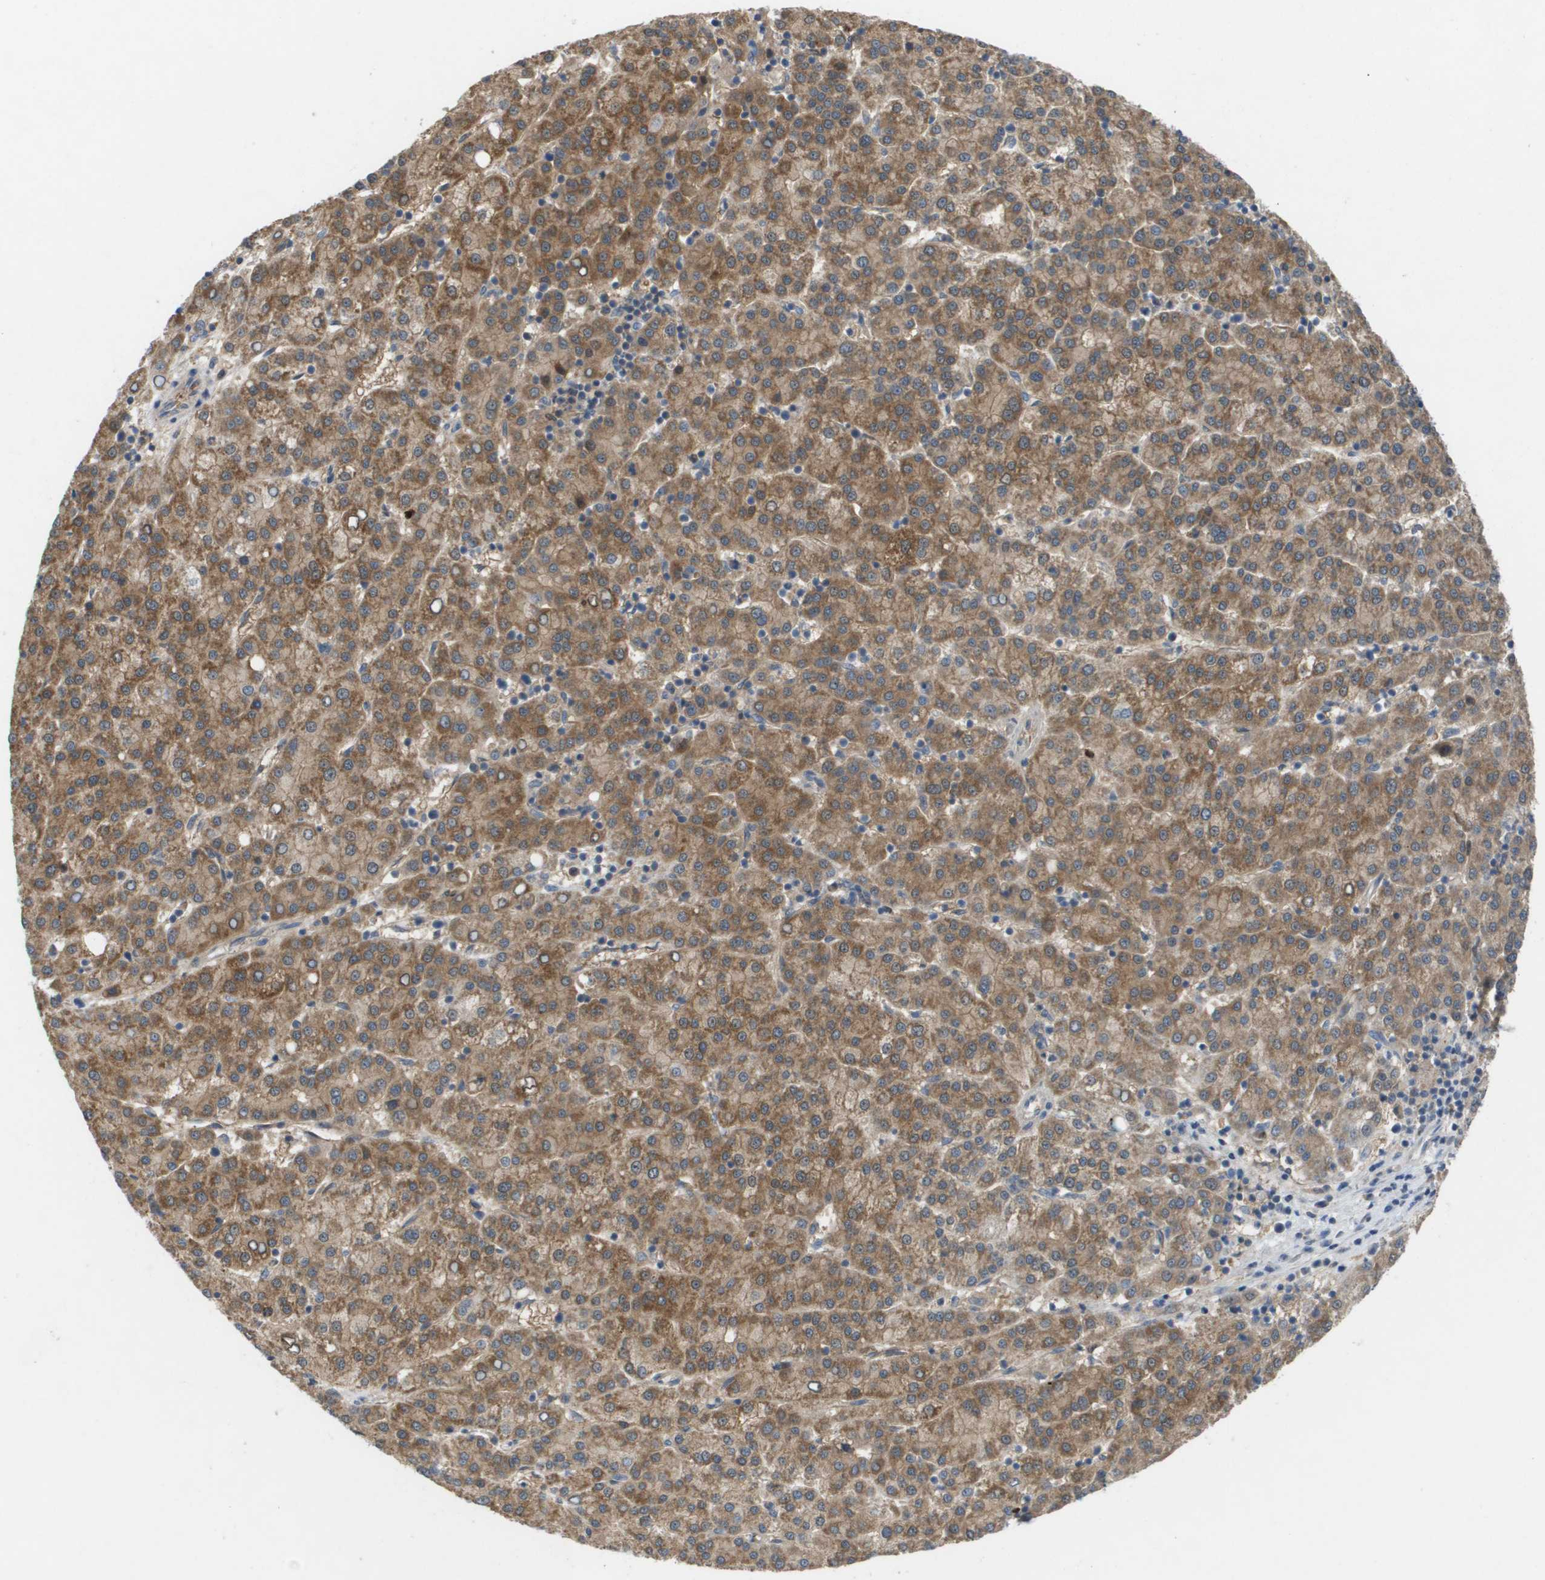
{"staining": {"intensity": "moderate", "quantity": ">75%", "location": "cytoplasmic/membranous"}, "tissue": "liver cancer", "cell_type": "Tumor cells", "image_type": "cancer", "snomed": [{"axis": "morphology", "description": "Carcinoma, Hepatocellular, NOS"}, {"axis": "topography", "description": "Liver"}], "caption": "Liver cancer (hepatocellular carcinoma) tissue displays moderate cytoplasmic/membranous positivity in approximately >75% of tumor cells, visualized by immunohistochemistry. (IHC, brightfield microscopy, high magnification).", "gene": "PALD1", "patient": {"sex": "female", "age": 58}}